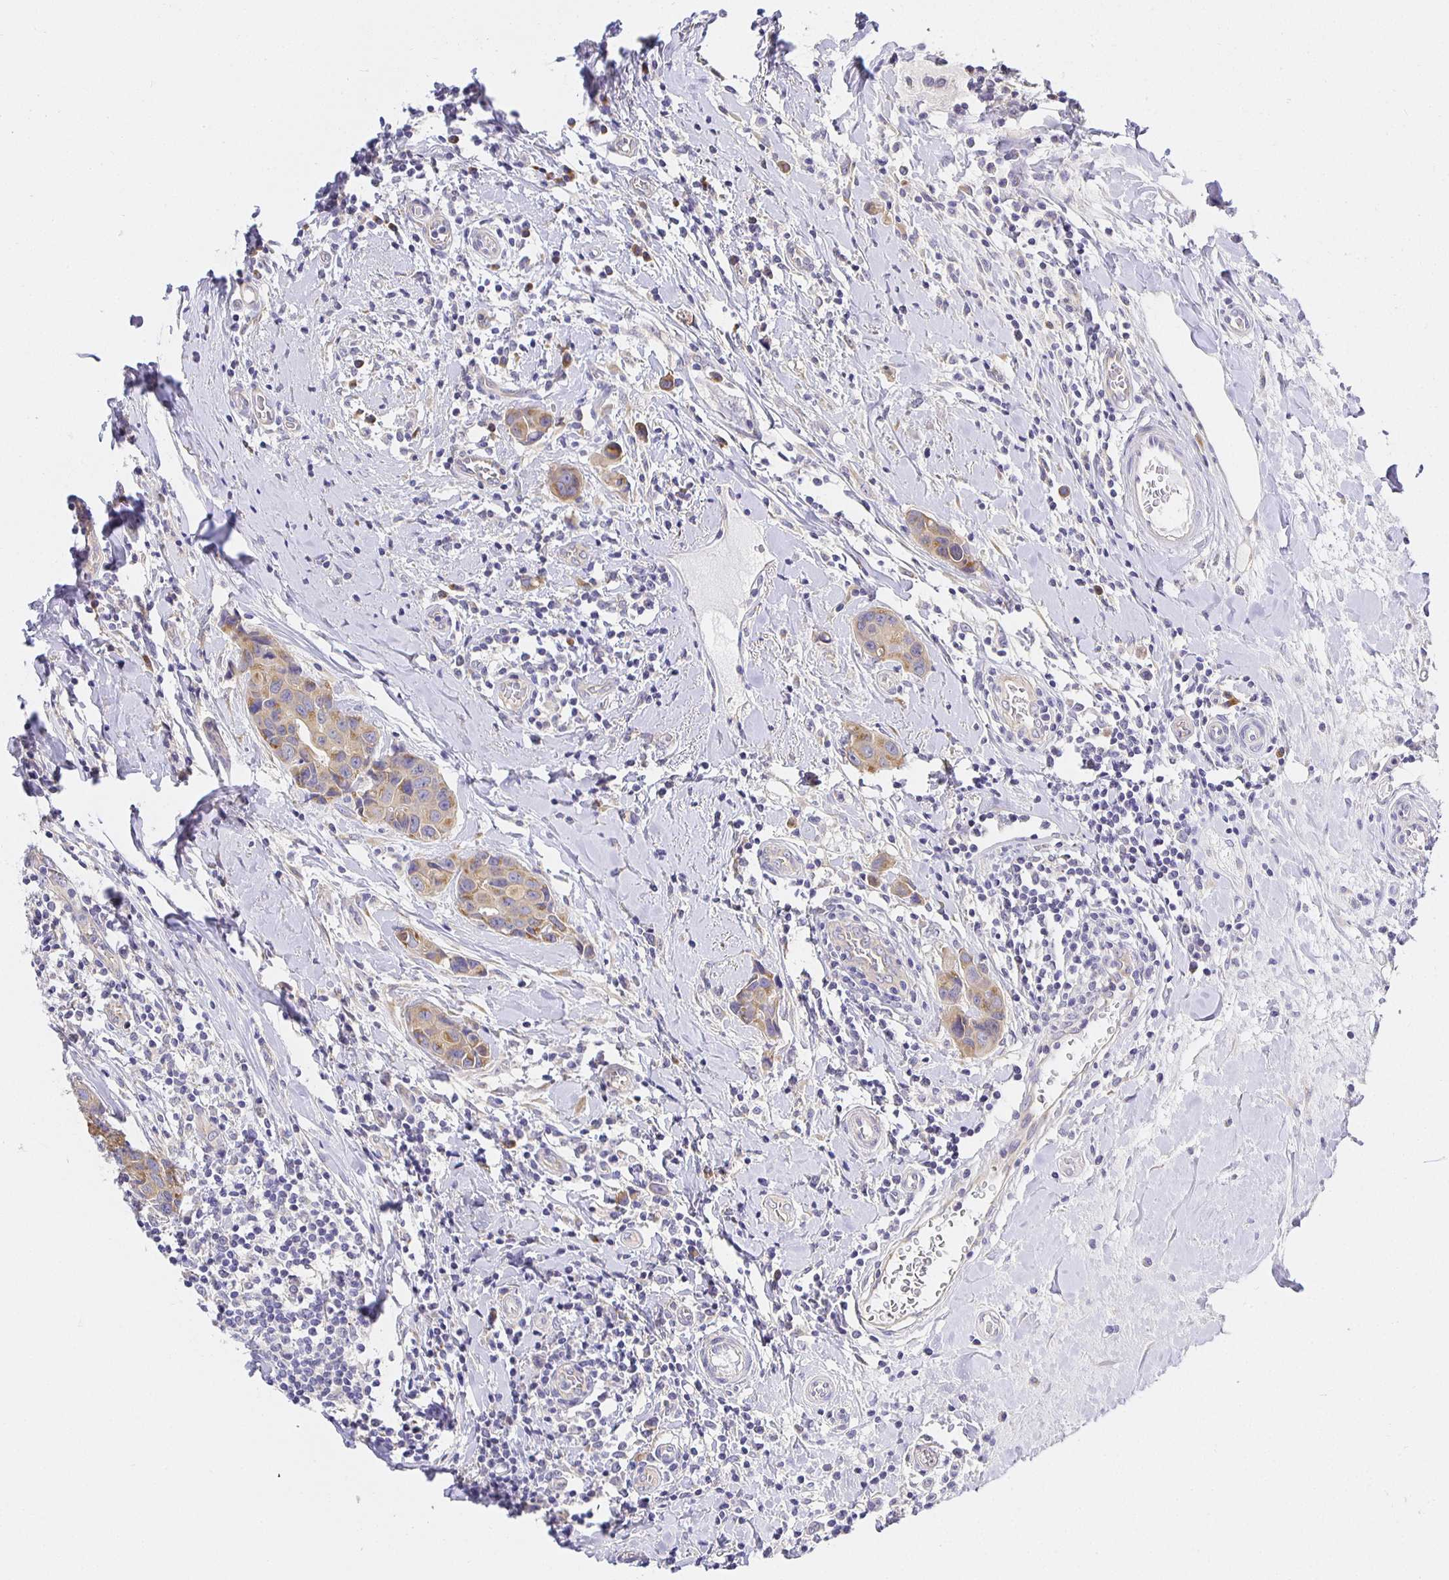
{"staining": {"intensity": "weak", "quantity": ">75%", "location": "cytoplasmic/membranous"}, "tissue": "breast cancer", "cell_type": "Tumor cells", "image_type": "cancer", "snomed": [{"axis": "morphology", "description": "Duct carcinoma"}, {"axis": "topography", "description": "Breast"}], "caption": "A brown stain shows weak cytoplasmic/membranous staining of a protein in intraductal carcinoma (breast) tumor cells. The staining was performed using DAB (3,3'-diaminobenzidine) to visualize the protein expression in brown, while the nuclei were stained in blue with hematoxylin (Magnification: 20x).", "gene": "OPALIN", "patient": {"sex": "female", "age": 24}}